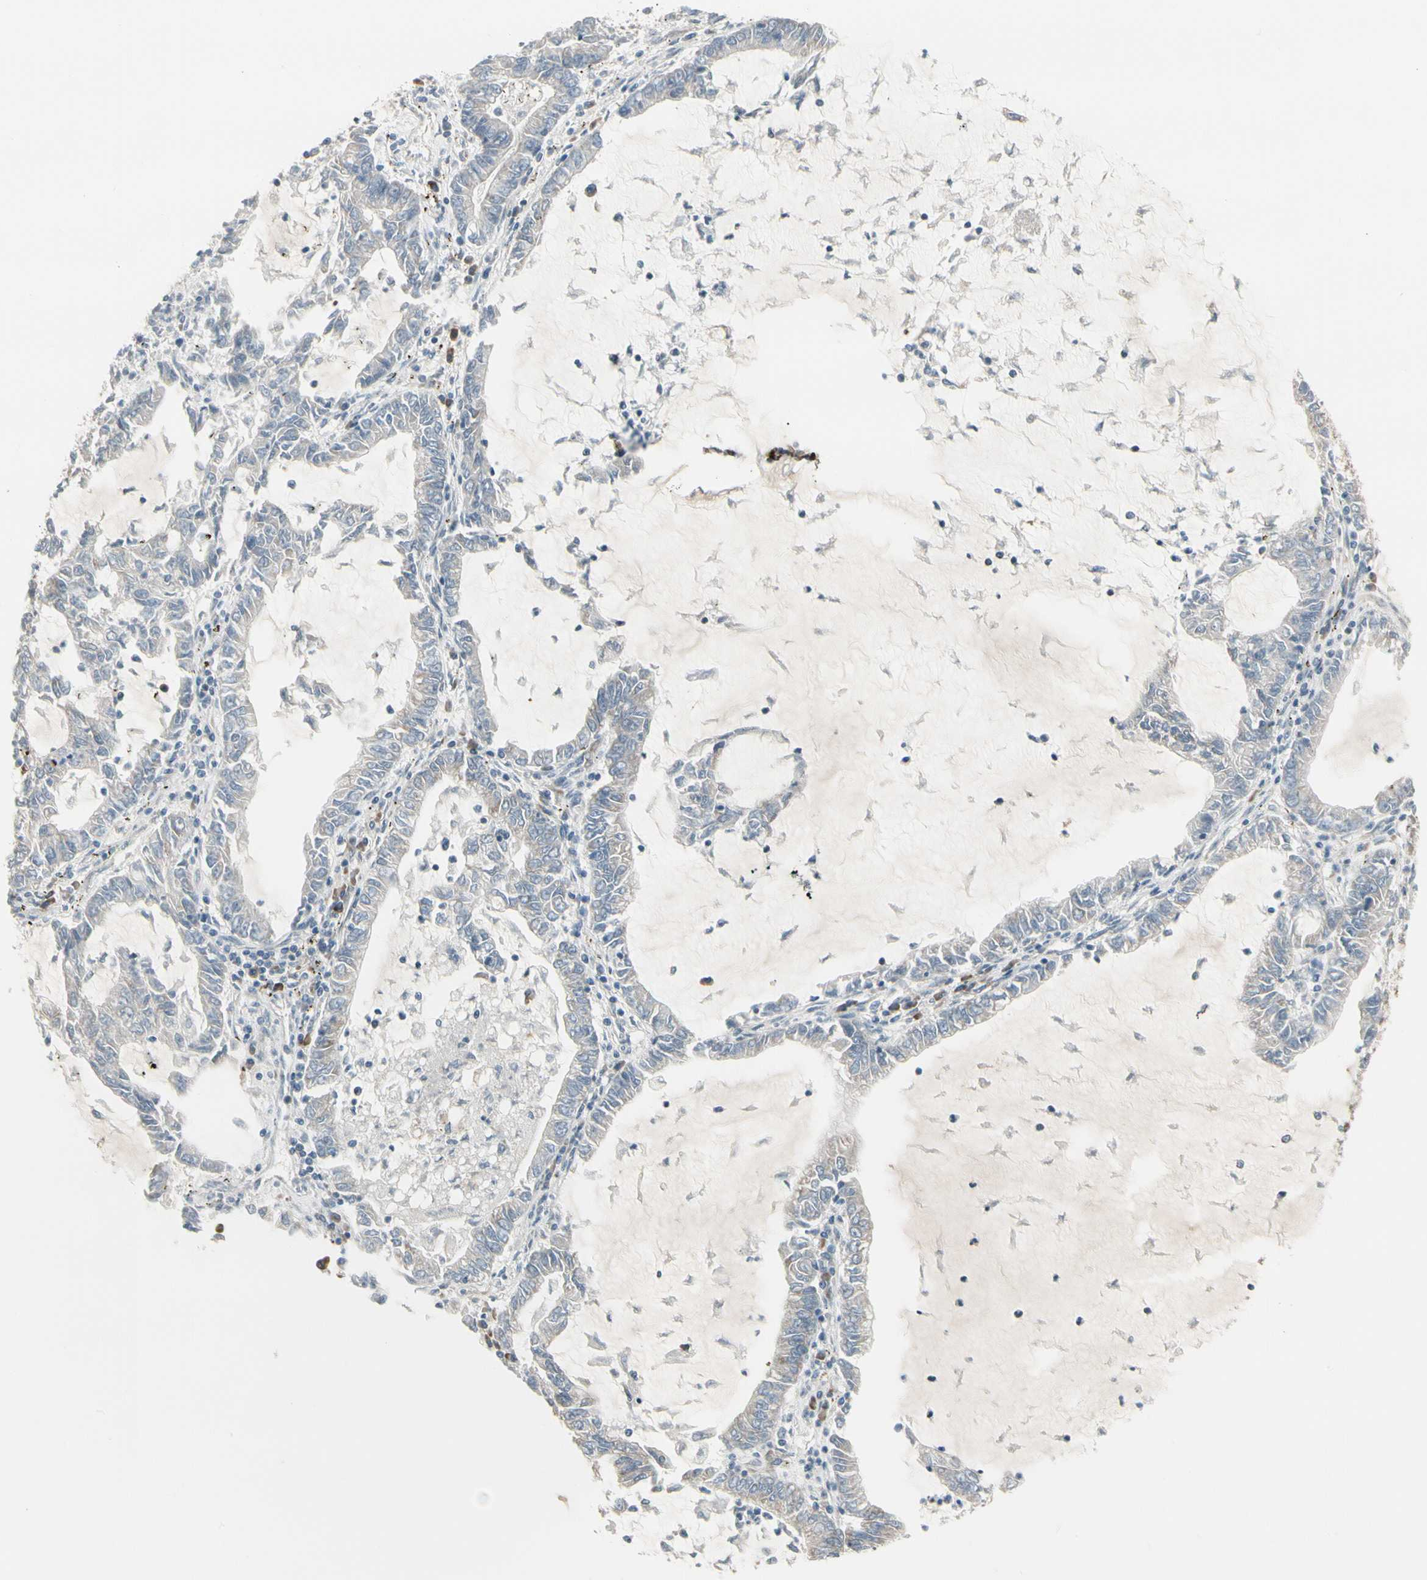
{"staining": {"intensity": "weak", "quantity": "<25%", "location": "cytoplasmic/membranous"}, "tissue": "lung cancer", "cell_type": "Tumor cells", "image_type": "cancer", "snomed": [{"axis": "morphology", "description": "Adenocarcinoma, NOS"}, {"axis": "topography", "description": "Lung"}], "caption": "There is no significant positivity in tumor cells of lung cancer (adenocarcinoma). (Immunohistochemistry (ihc), brightfield microscopy, high magnification).", "gene": "FNDC3A", "patient": {"sex": "female", "age": 51}}